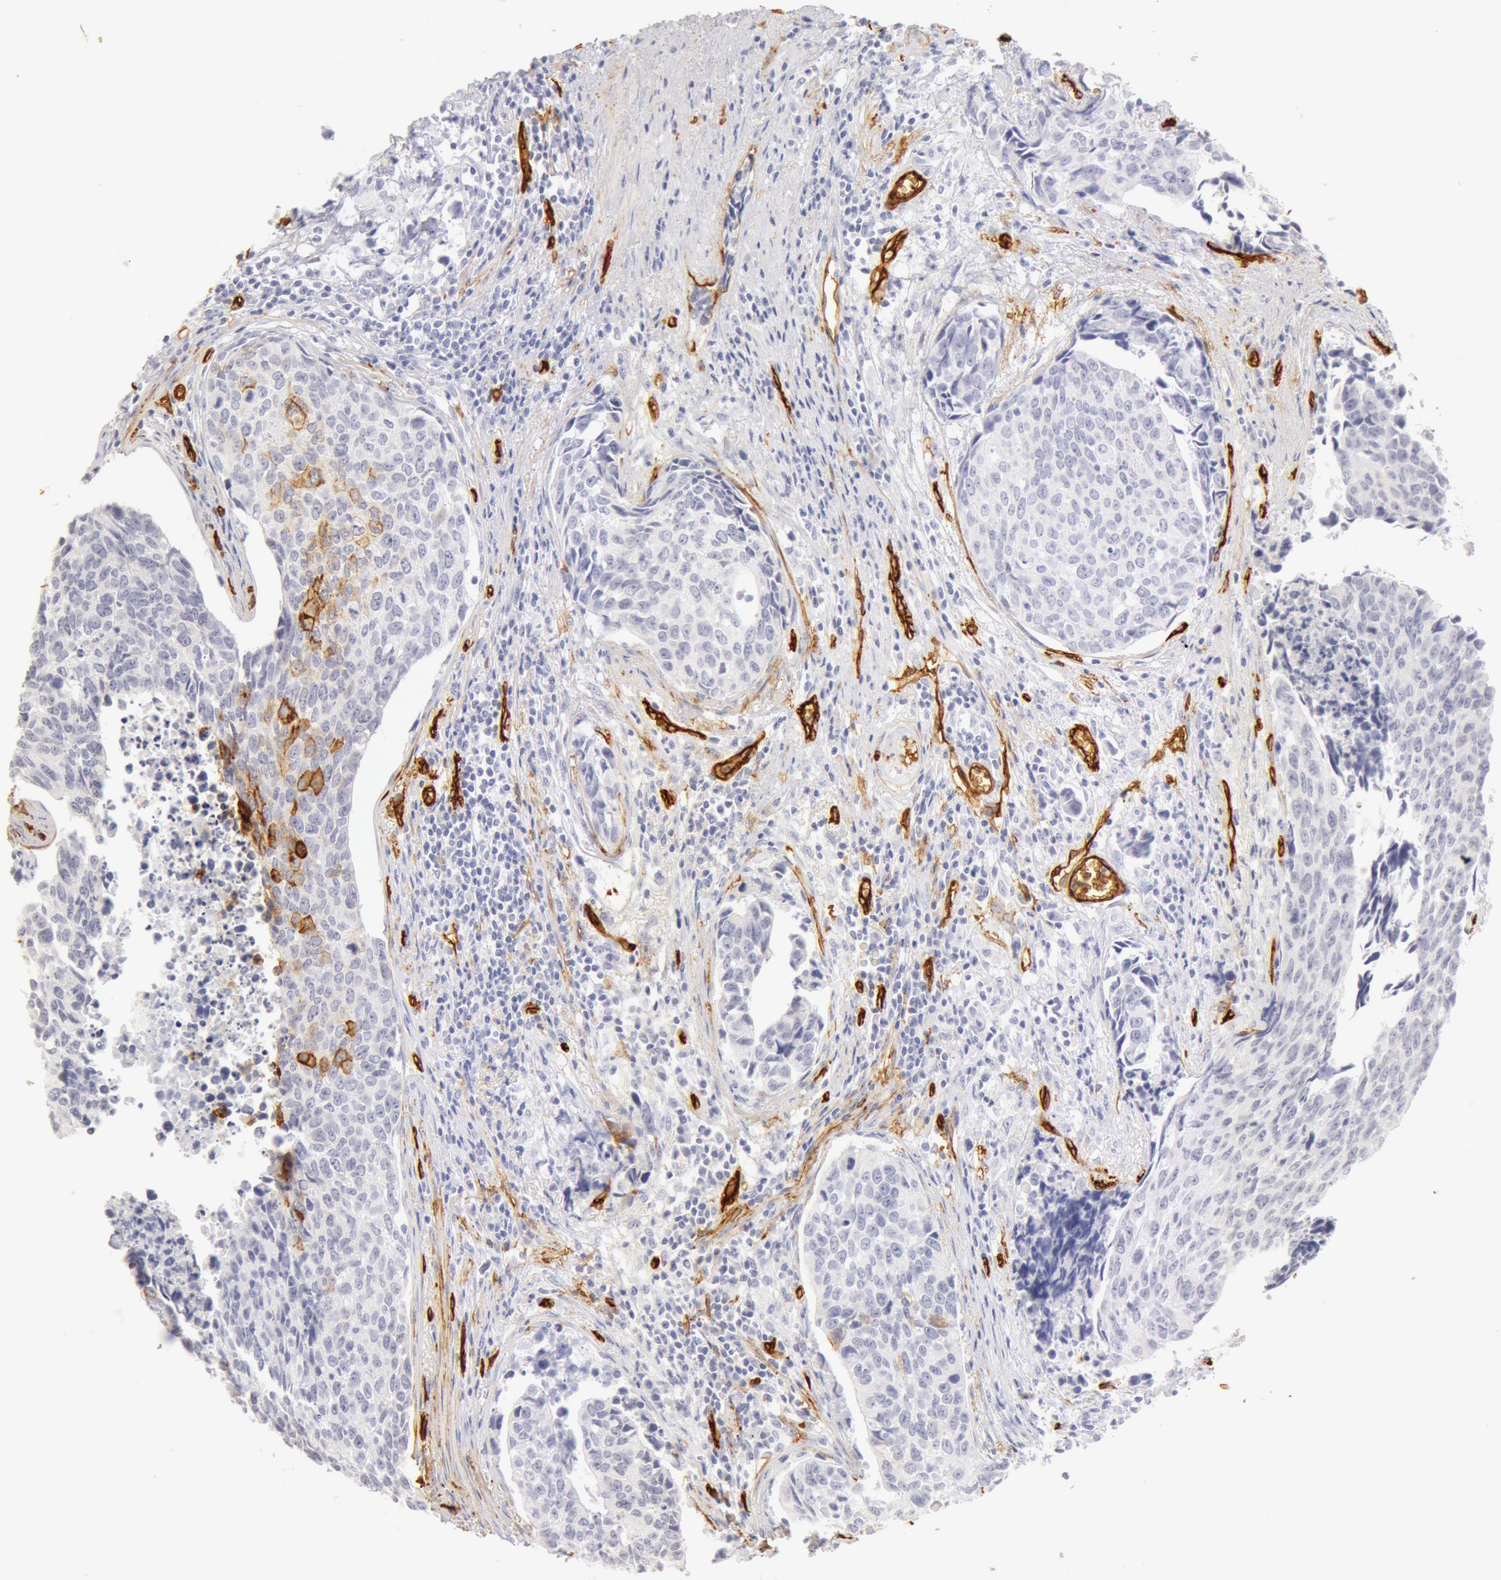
{"staining": {"intensity": "negative", "quantity": "none", "location": "none"}, "tissue": "urothelial cancer", "cell_type": "Tumor cells", "image_type": "cancer", "snomed": [{"axis": "morphology", "description": "Urothelial carcinoma, High grade"}, {"axis": "topography", "description": "Urinary bladder"}], "caption": "DAB immunohistochemical staining of human urothelial cancer exhibits no significant staining in tumor cells.", "gene": "AQP1", "patient": {"sex": "male", "age": 81}}